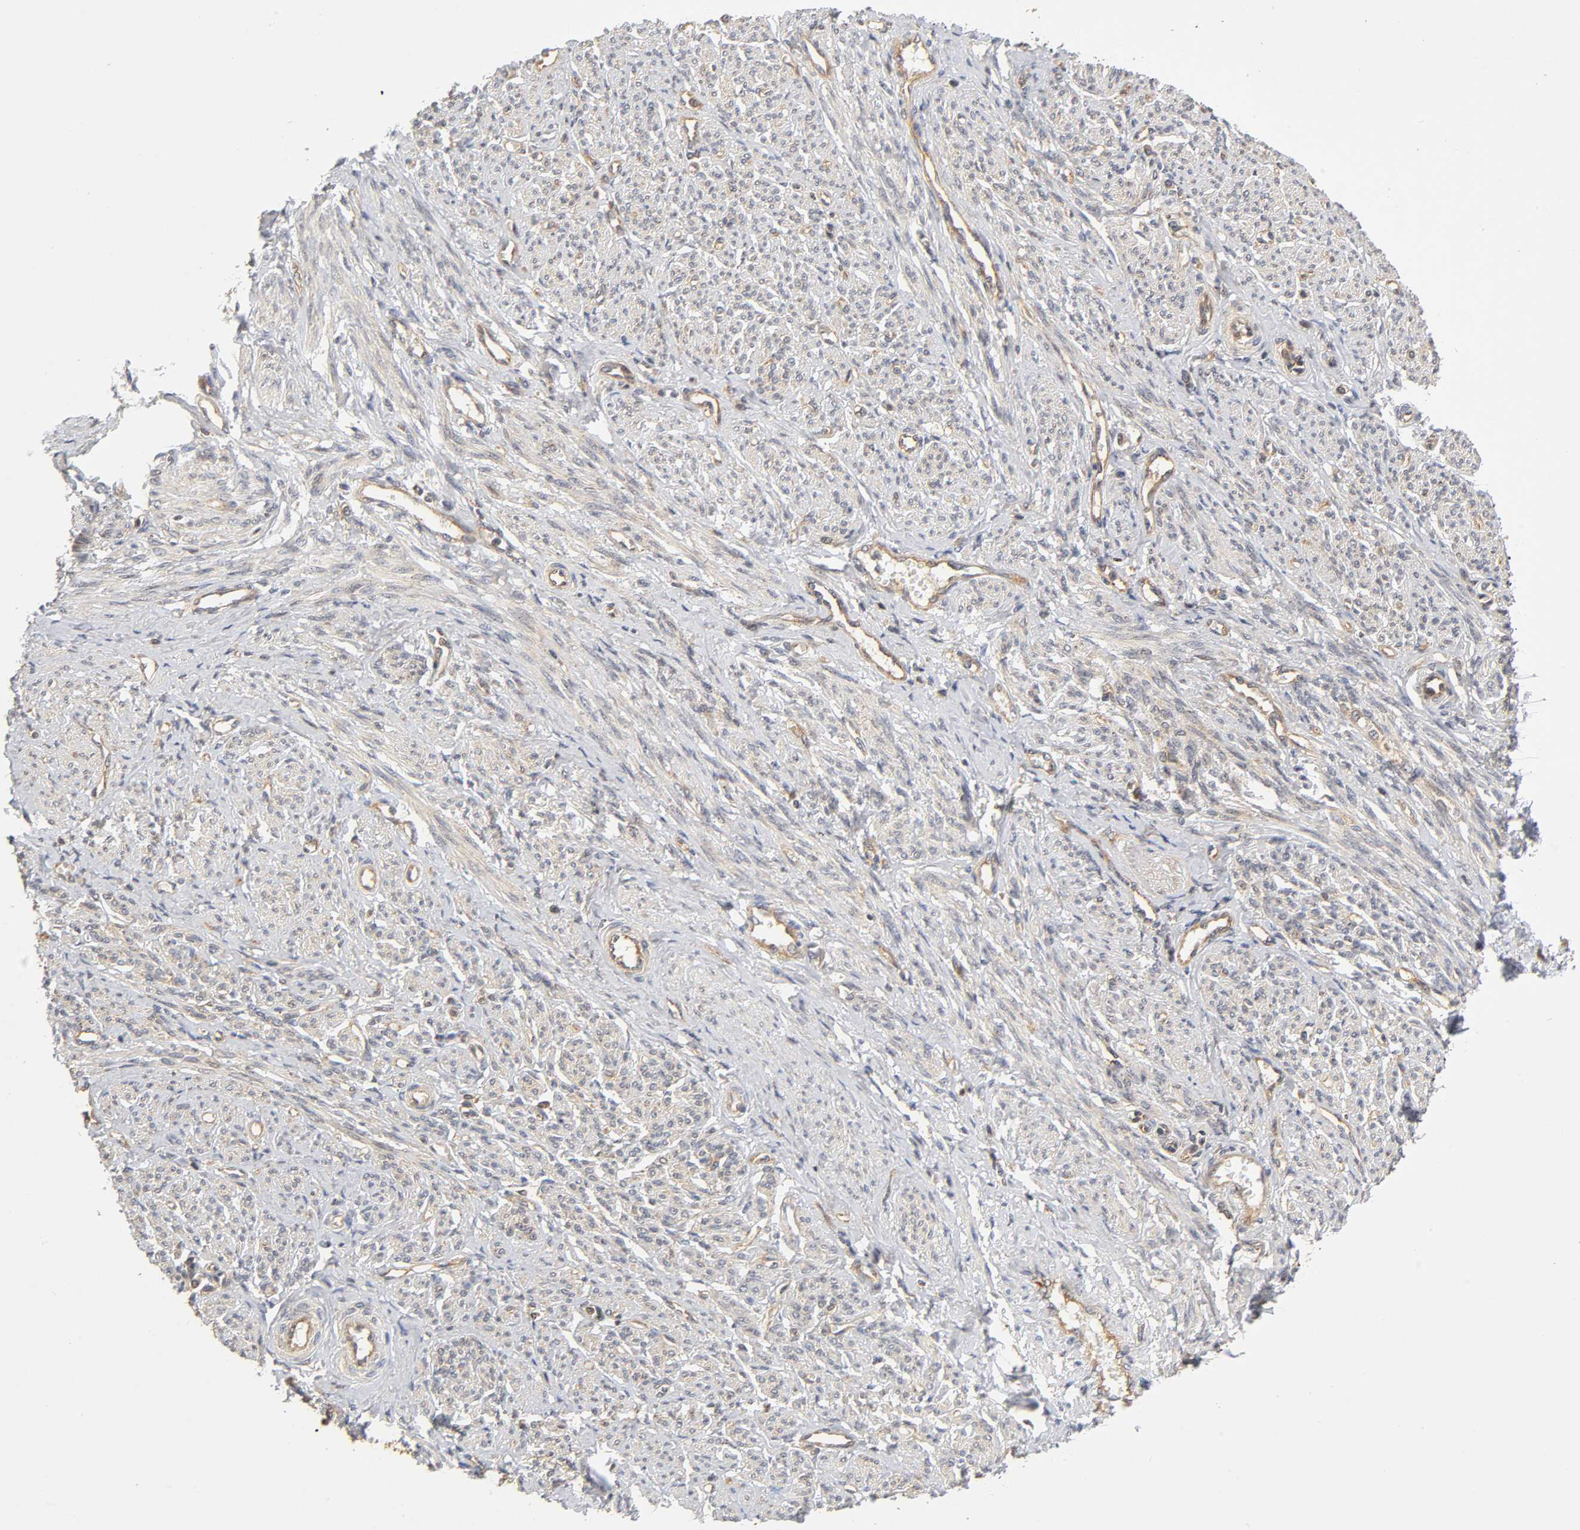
{"staining": {"intensity": "weak", "quantity": ">75%", "location": "cytoplasmic/membranous,nuclear"}, "tissue": "smooth muscle", "cell_type": "Smooth muscle cells", "image_type": "normal", "snomed": [{"axis": "morphology", "description": "Normal tissue, NOS"}, {"axis": "topography", "description": "Smooth muscle"}], "caption": "A histopathology image showing weak cytoplasmic/membranous,nuclear positivity in approximately >75% of smooth muscle cells in benign smooth muscle, as visualized by brown immunohistochemical staining.", "gene": "PAFAH1B1", "patient": {"sex": "female", "age": 65}}